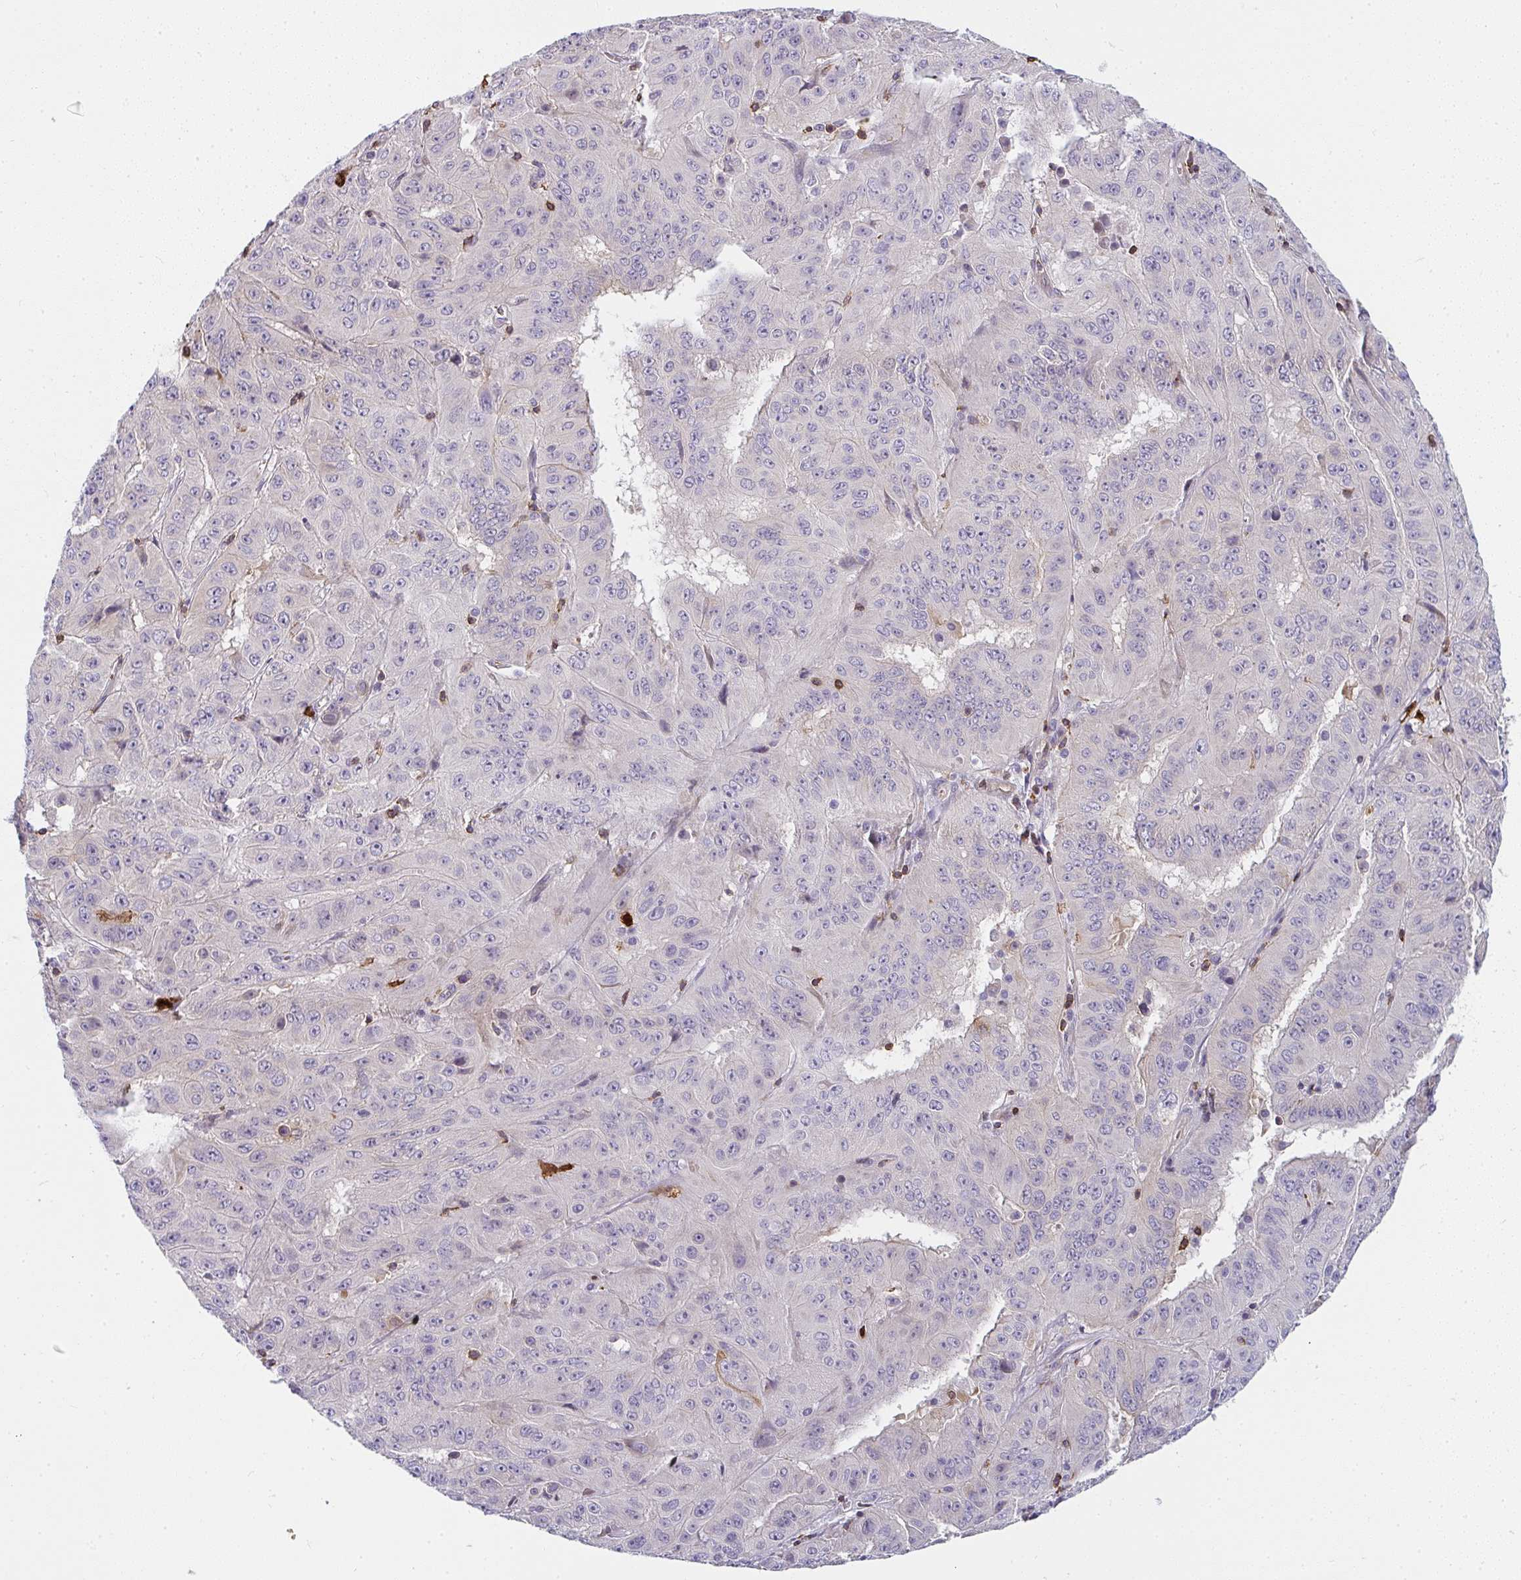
{"staining": {"intensity": "negative", "quantity": "none", "location": "none"}, "tissue": "pancreatic cancer", "cell_type": "Tumor cells", "image_type": "cancer", "snomed": [{"axis": "morphology", "description": "Adenocarcinoma, NOS"}, {"axis": "topography", "description": "Pancreas"}], "caption": "This image is of pancreatic cancer stained with immunohistochemistry (IHC) to label a protein in brown with the nuclei are counter-stained blue. There is no positivity in tumor cells.", "gene": "CSF3R", "patient": {"sex": "male", "age": 63}}